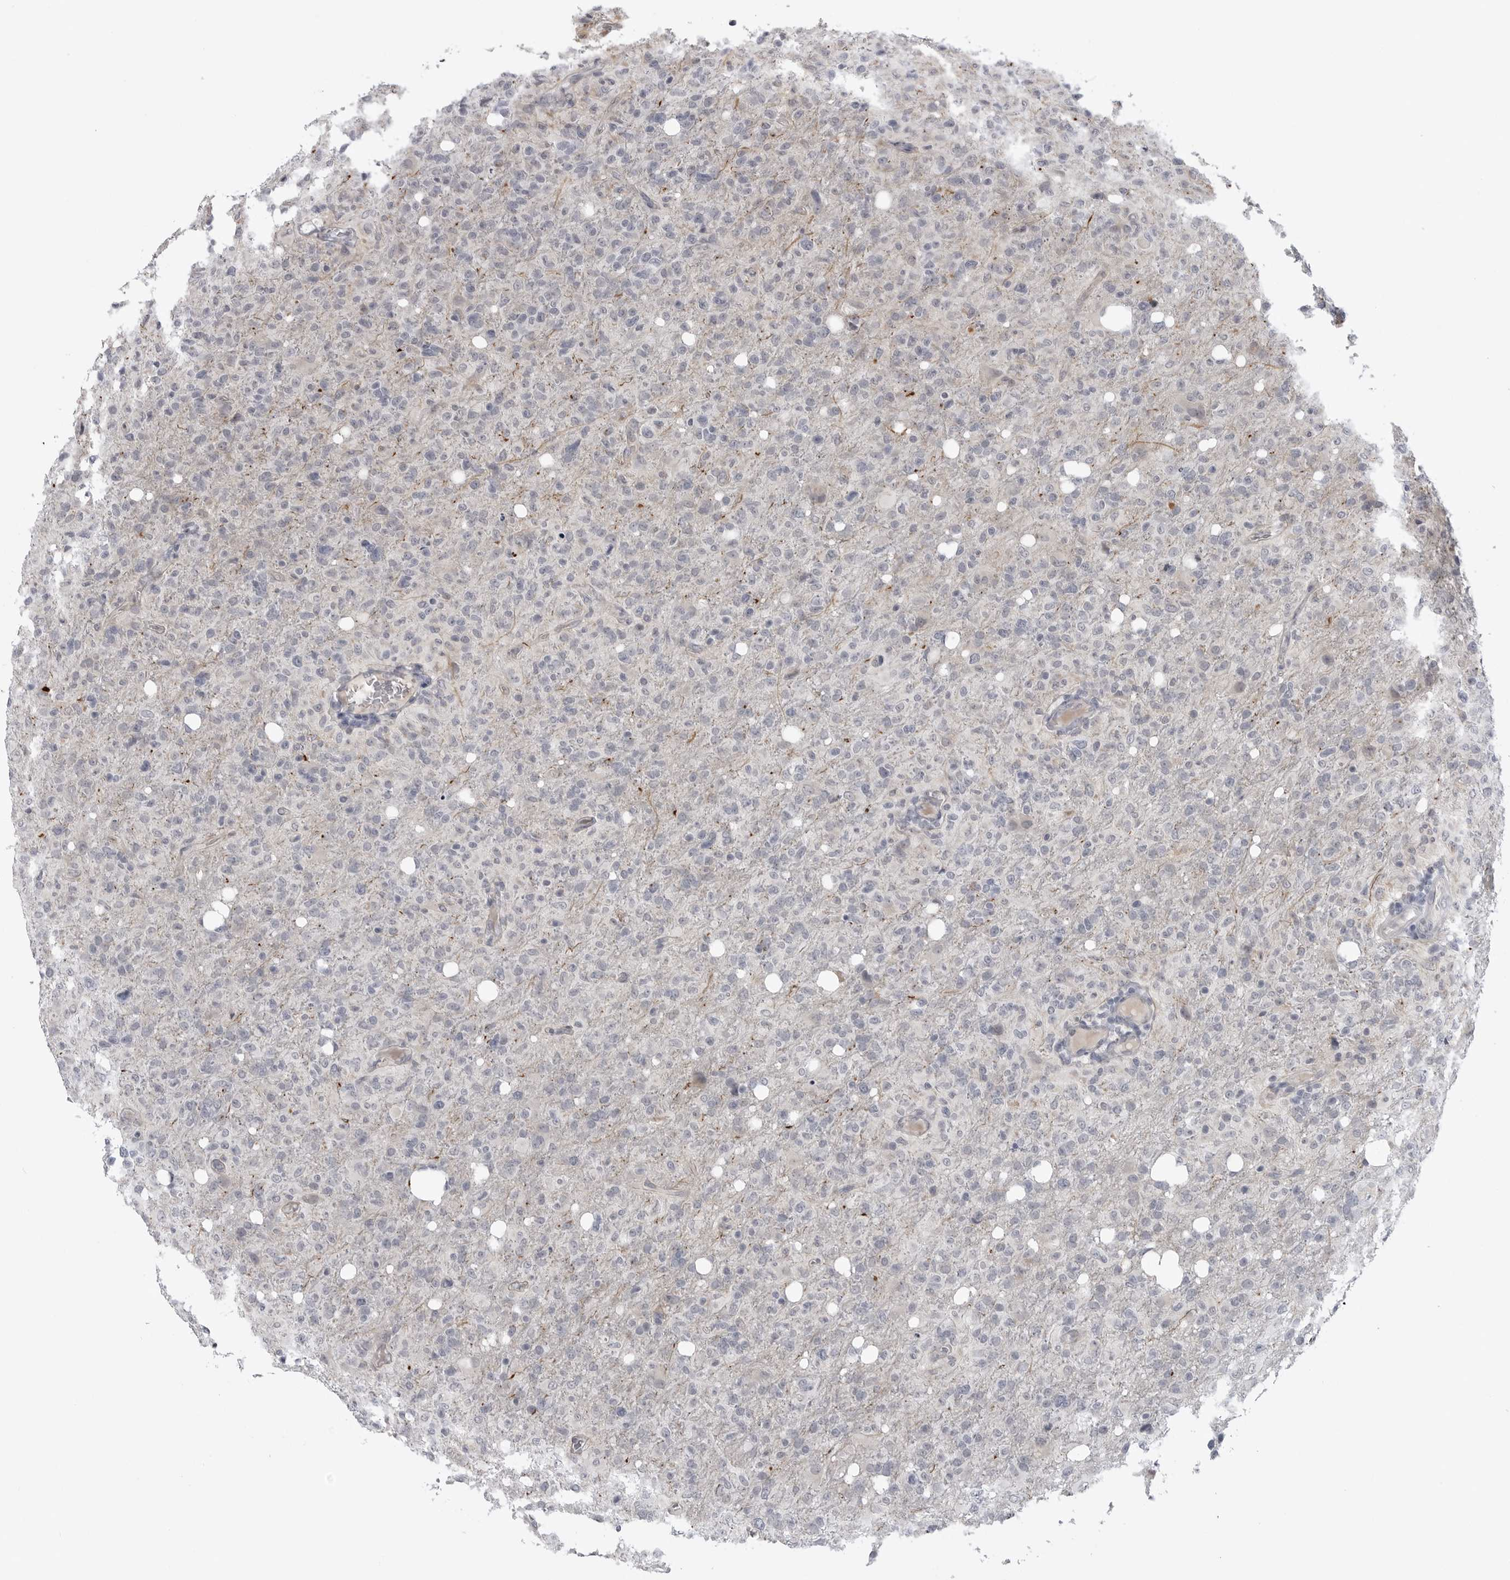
{"staining": {"intensity": "negative", "quantity": "none", "location": "none"}, "tissue": "glioma", "cell_type": "Tumor cells", "image_type": "cancer", "snomed": [{"axis": "morphology", "description": "Glioma, malignant, High grade"}, {"axis": "topography", "description": "Brain"}], "caption": "Protein analysis of malignant high-grade glioma reveals no significant positivity in tumor cells.", "gene": "LRRC45", "patient": {"sex": "female", "age": 57}}